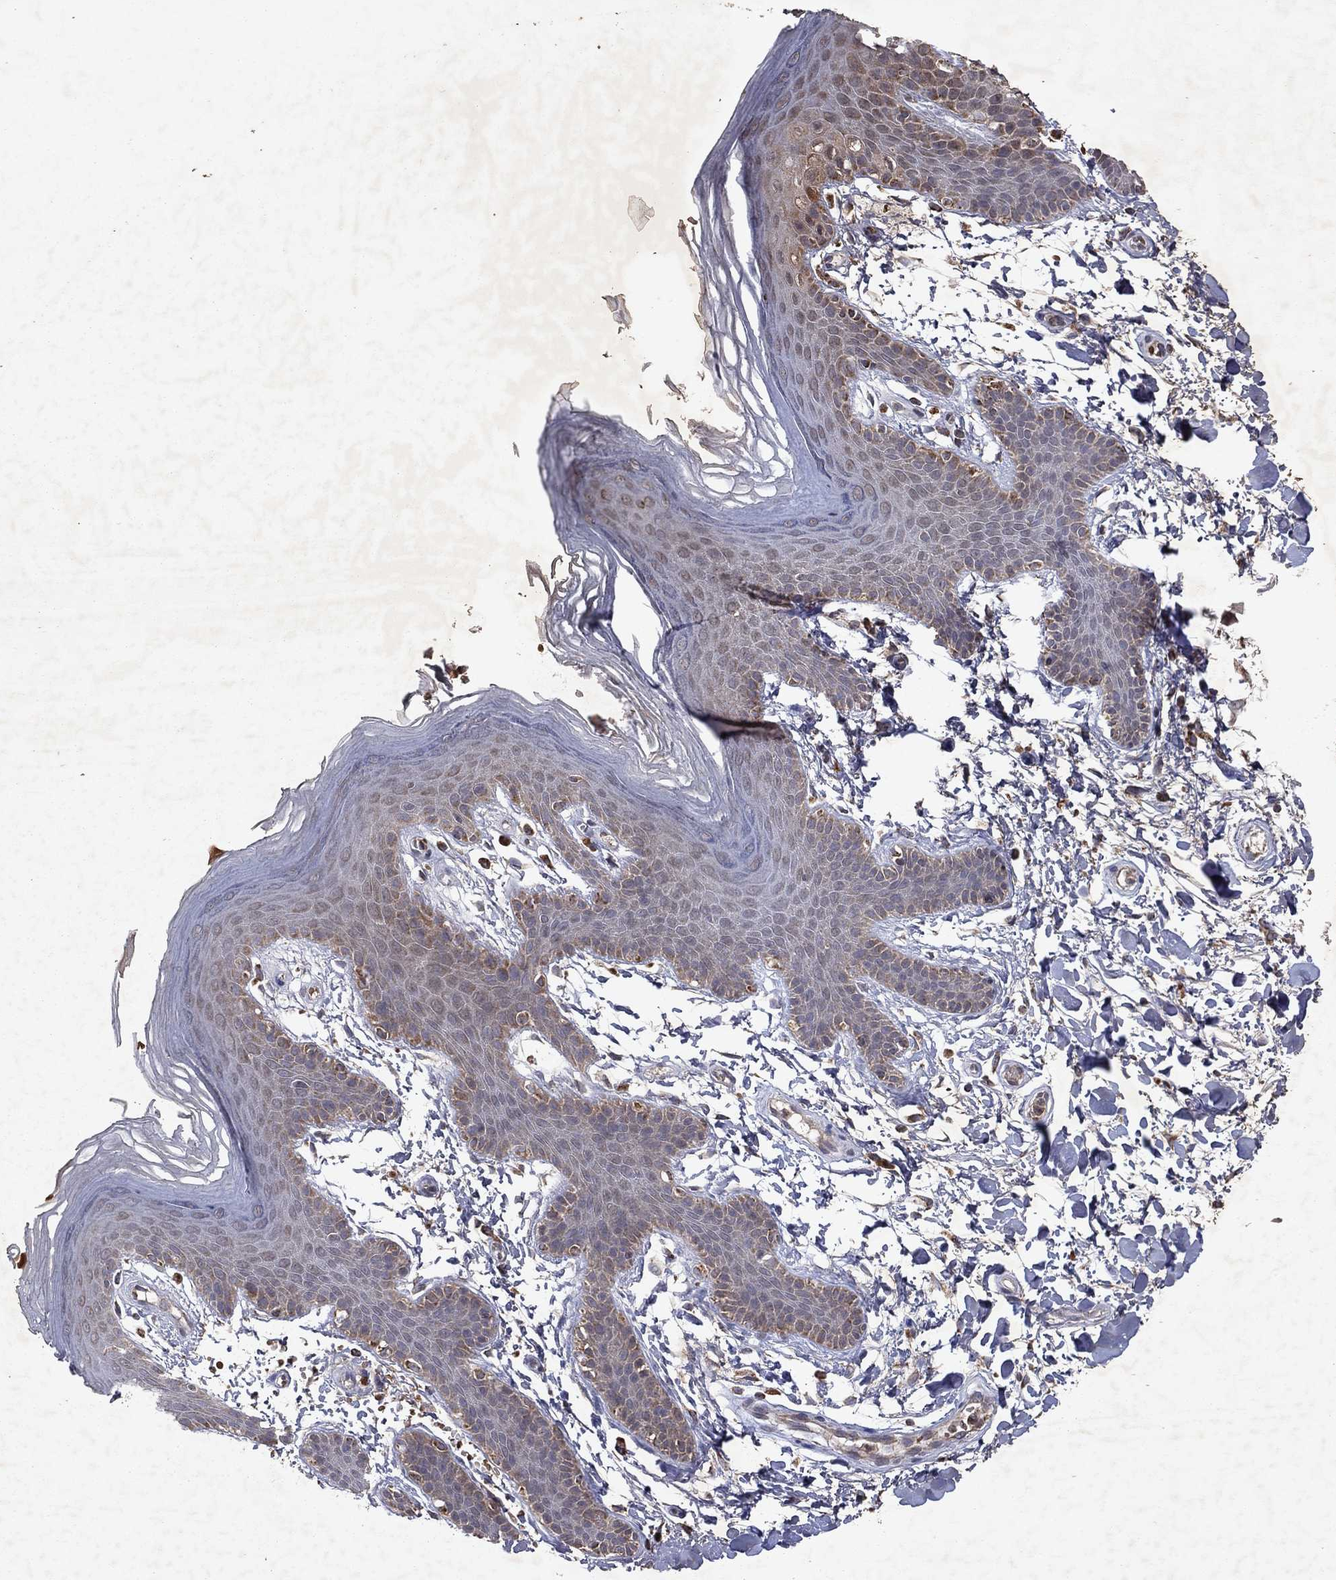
{"staining": {"intensity": "moderate", "quantity": "<25%", "location": "cytoplasmic/membranous"}, "tissue": "skin", "cell_type": "Epidermal cells", "image_type": "normal", "snomed": [{"axis": "morphology", "description": "Normal tissue, NOS"}, {"axis": "topography", "description": "Anal"}], "caption": "Immunohistochemistry (IHC) (DAB) staining of unremarkable skin exhibits moderate cytoplasmic/membranous protein positivity in approximately <25% of epidermal cells. (DAB (3,3'-diaminobenzidine) = brown stain, brightfield microscopy at high magnification).", "gene": "PYROXD2", "patient": {"sex": "male", "age": 53}}